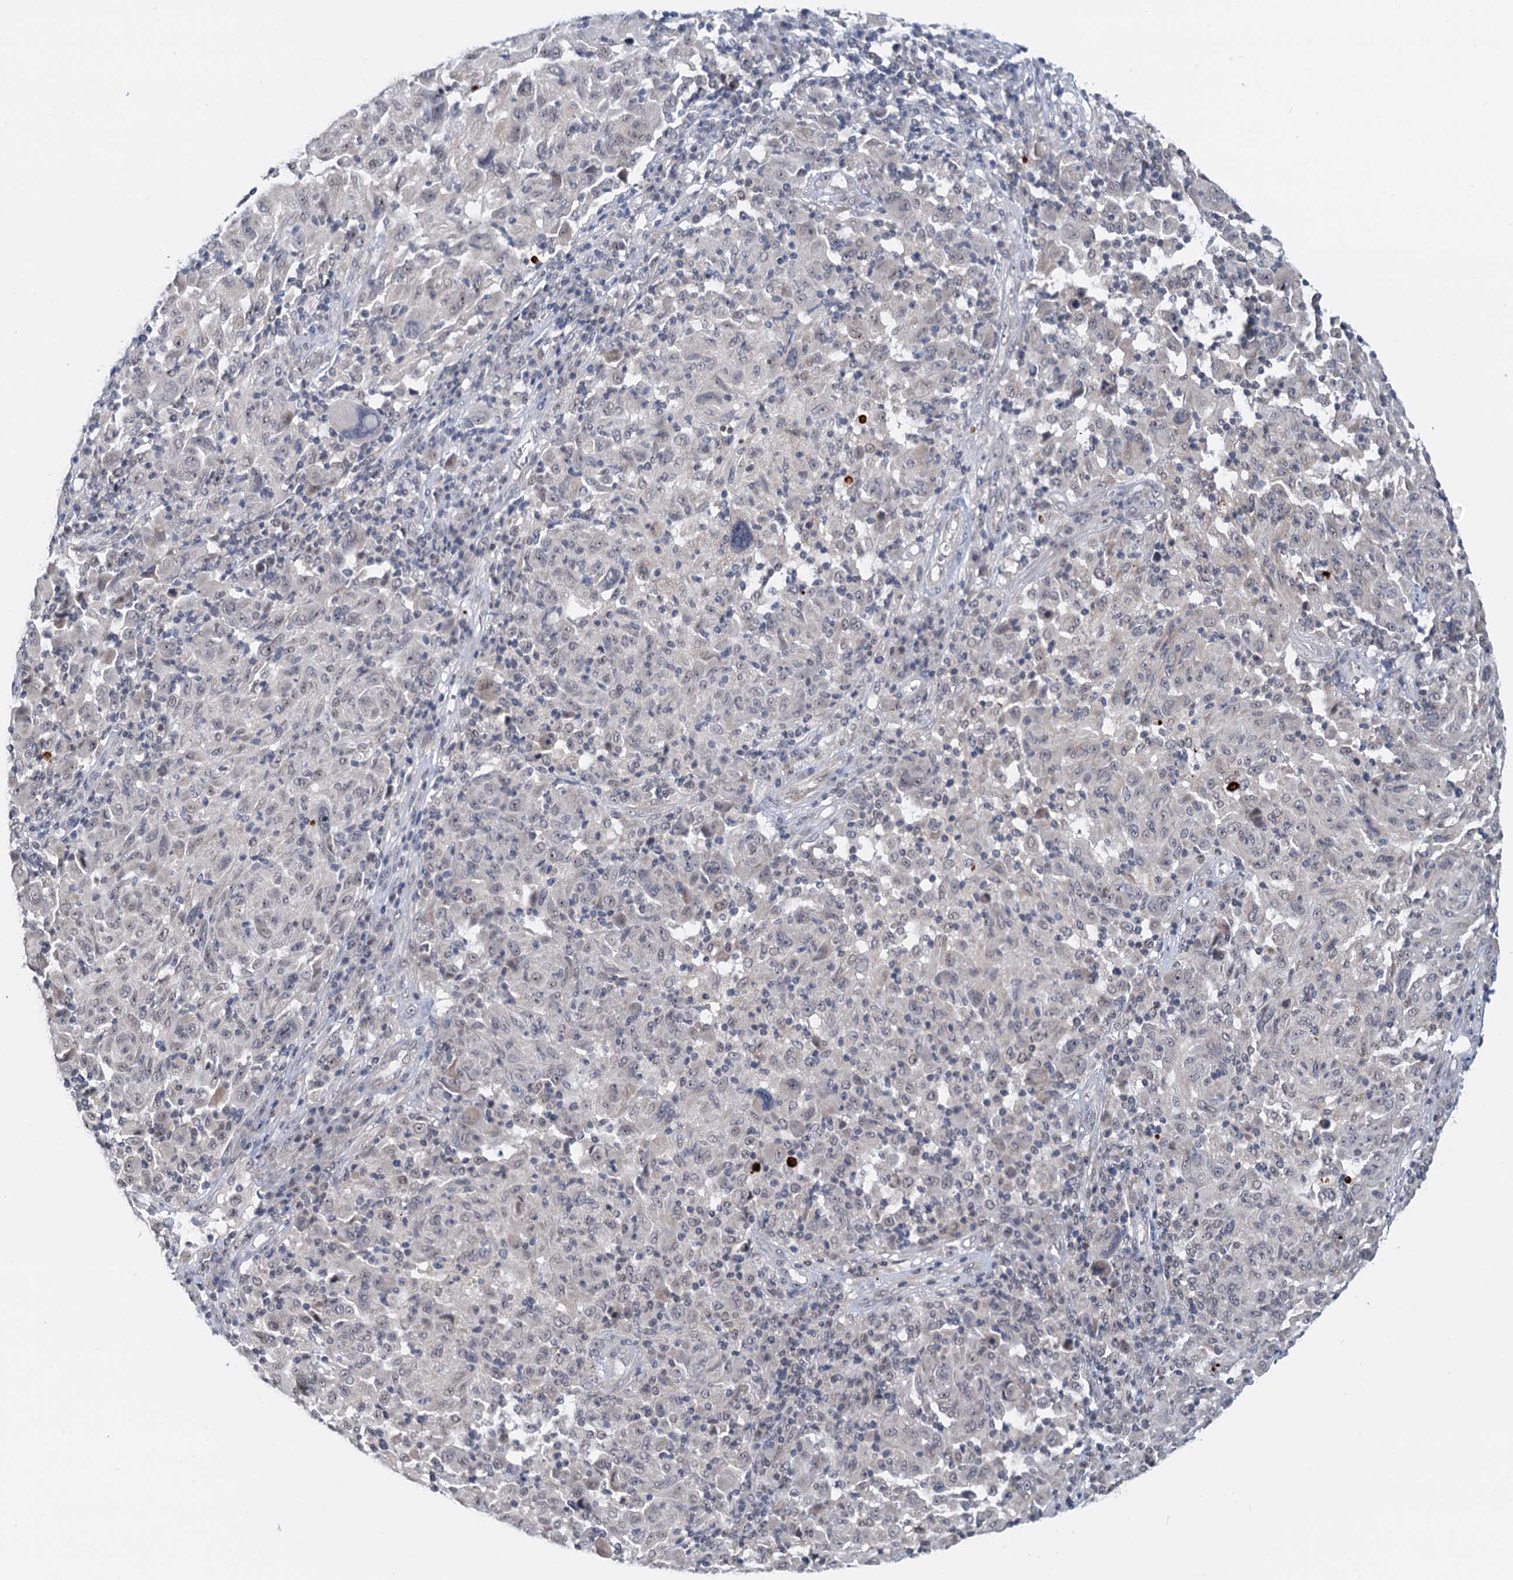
{"staining": {"intensity": "negative", "quantity": "none", "location": "none"}, "tissue": "melanoma", "cell_type": "Tumor cells", "image_type": "cancer", "snomed": [{"axis": "morphology", "description": "Malignant melanoma, NOS"}, {"axis": "topography", "description": "Skin"}], "caption": "Malignant melanoma stained for a protein using immunohistochemistry (IHC) exhibits no positivity tumor cells.", "gene": "NAT10", "patient": {"sex": "male", "age": 53}}